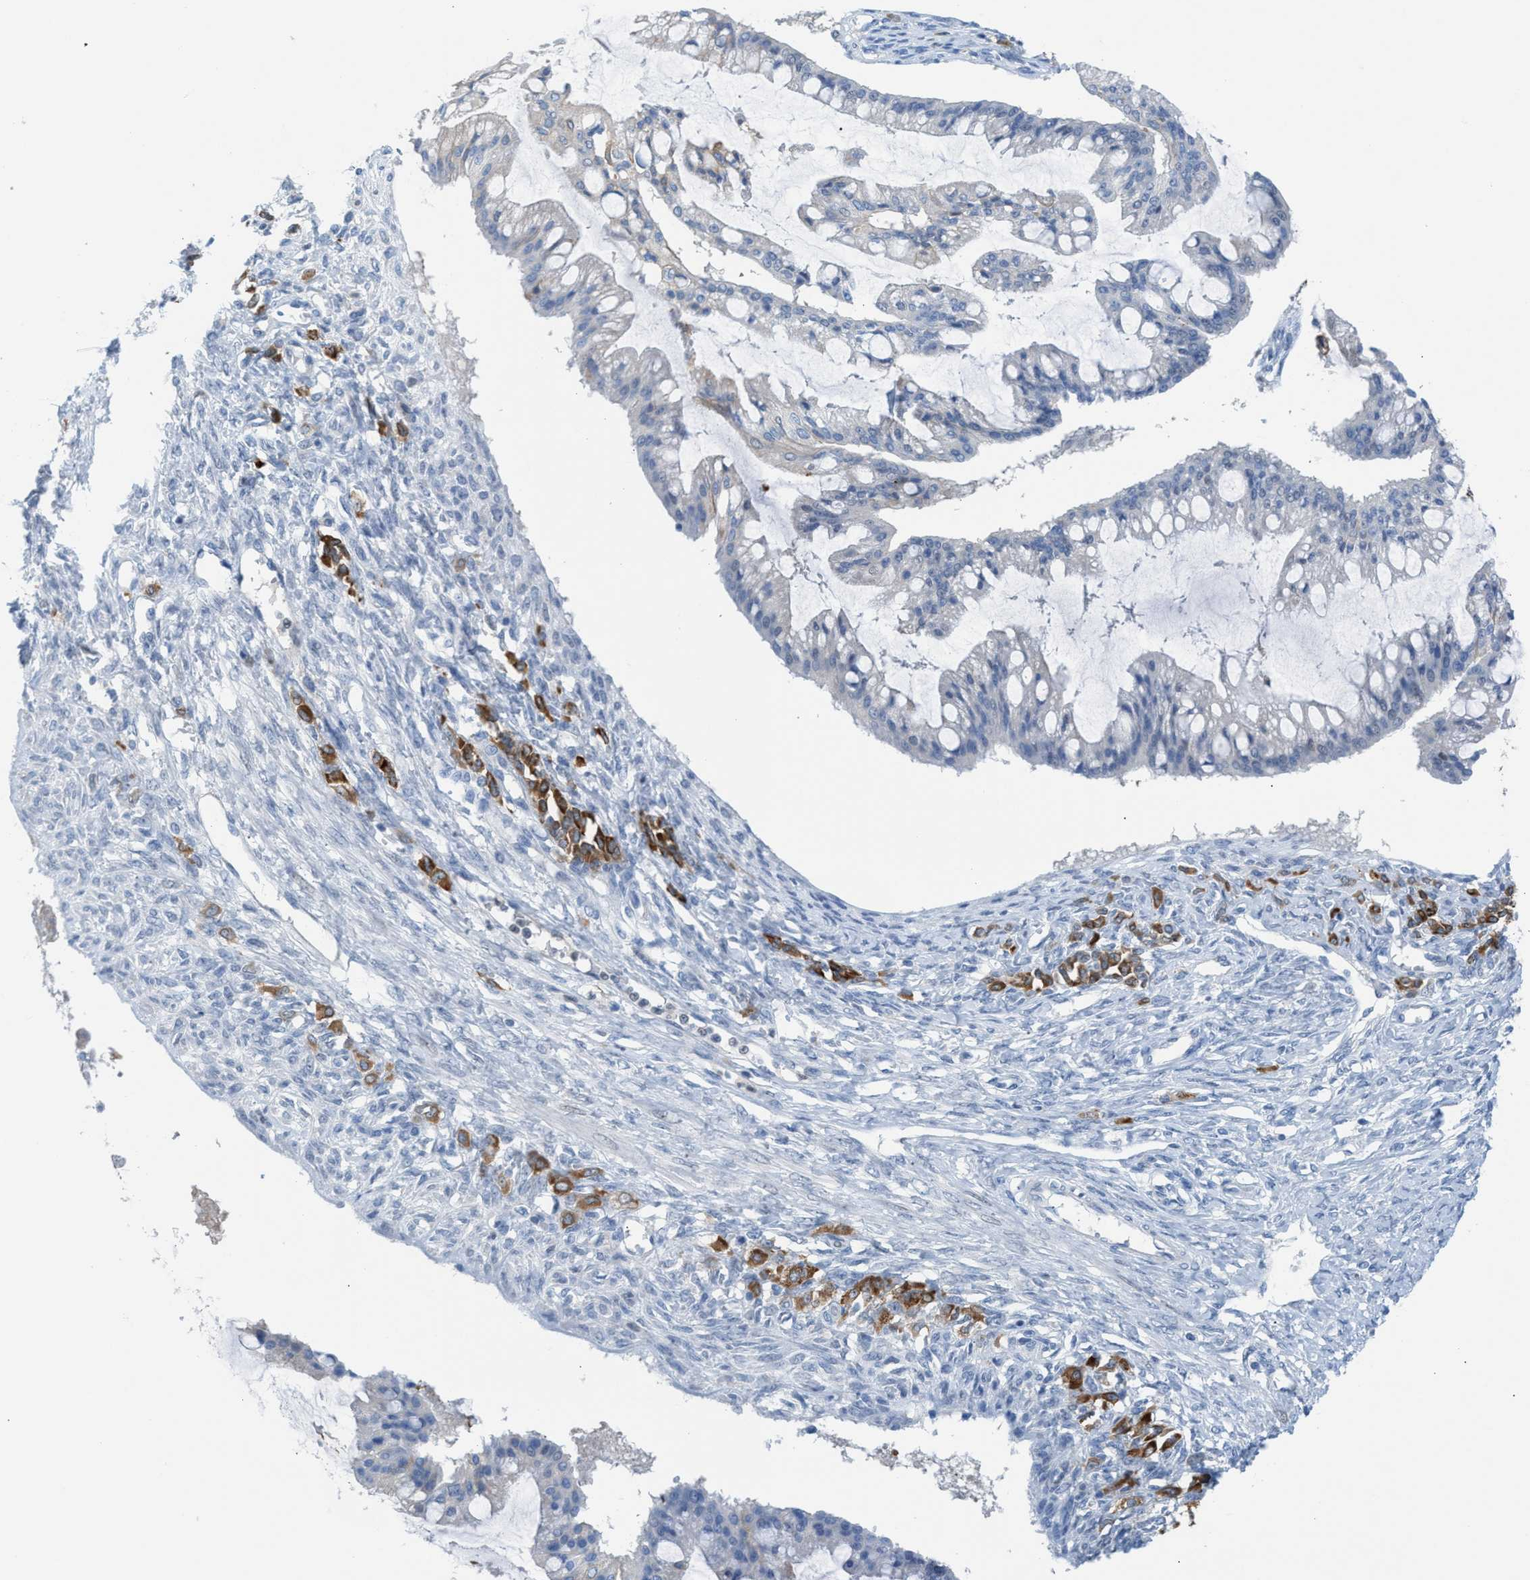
{"staining": {"intensity": "negative", "quantity": "none", "location": "none"}, "tissue": "ovarian cancer", "cell_type": "Tumor cells", "image_type": "cancer", "snomed": [{"axis": "morphology", "description": "Cystadenocarcinoma, mucinous, NOS"}, {"axis": "topography", "description": "Ovary"}], "caption": "An image of human ovarian cancer (mucinous cystadenocarcinoma) is negative for staining in tumor cells.", "gene": "PPM1D", "patient": {"sex": "female", "age": 73}}